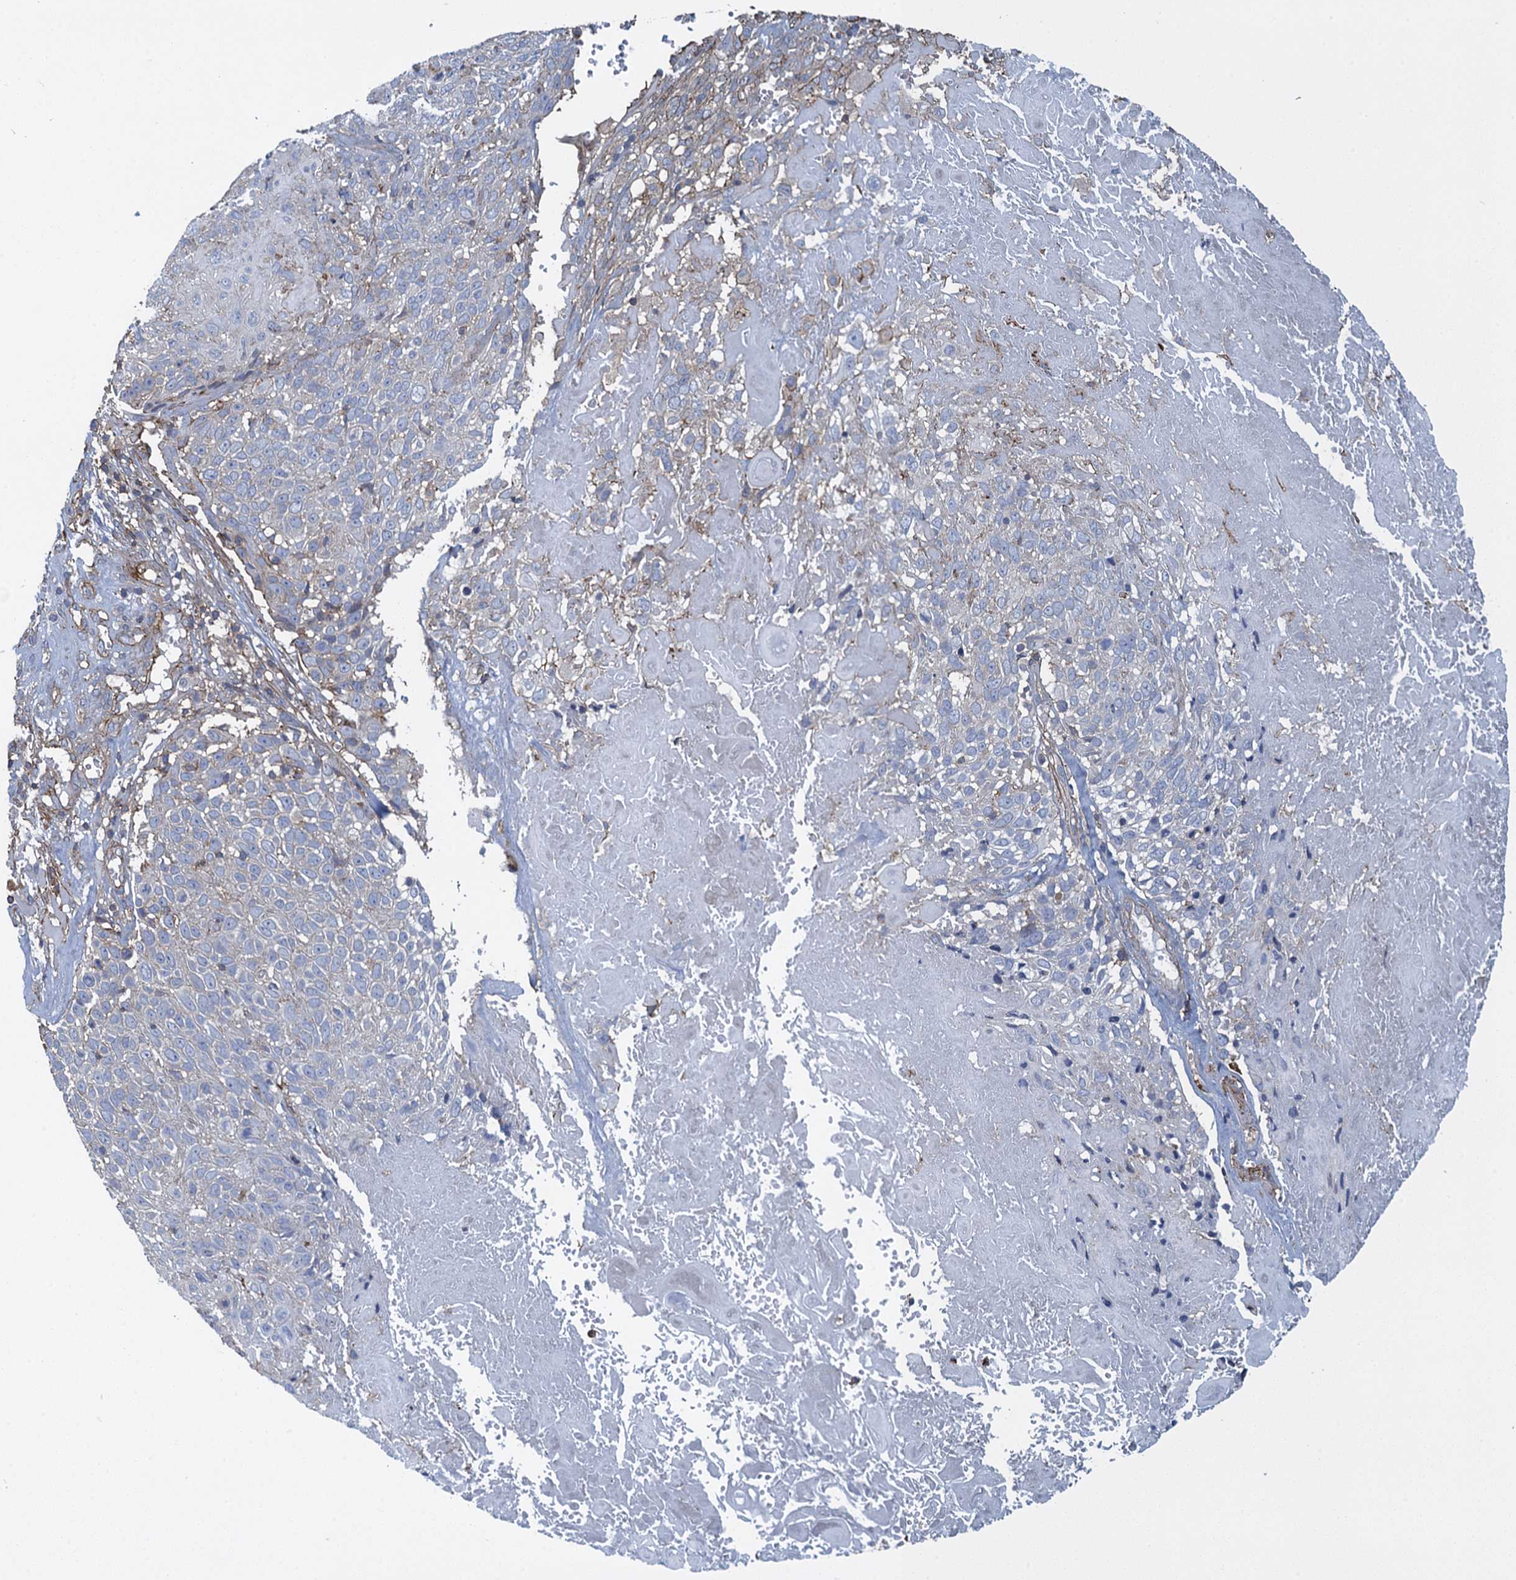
{"staining": {"intensity": "weak", "quantity": "<25%", "location": "cytoplasmic/membranous"}, "tissue": "cervical cancer", "cell_type": "Tumor cells", "image_type": "cancer", "snomed": [{"axis": "morphology", "description": "Squamous cell carcinoma, NOS"}, {"axis": "topography", "description": "Cervix"}], "caption": "Squamous cell carcinoma (cervical) was stained to show a protein in brown. There is no significant staining in tumor cells.", "gene": "PROSER2", "patient": {"sex": "female", "age": 74}}